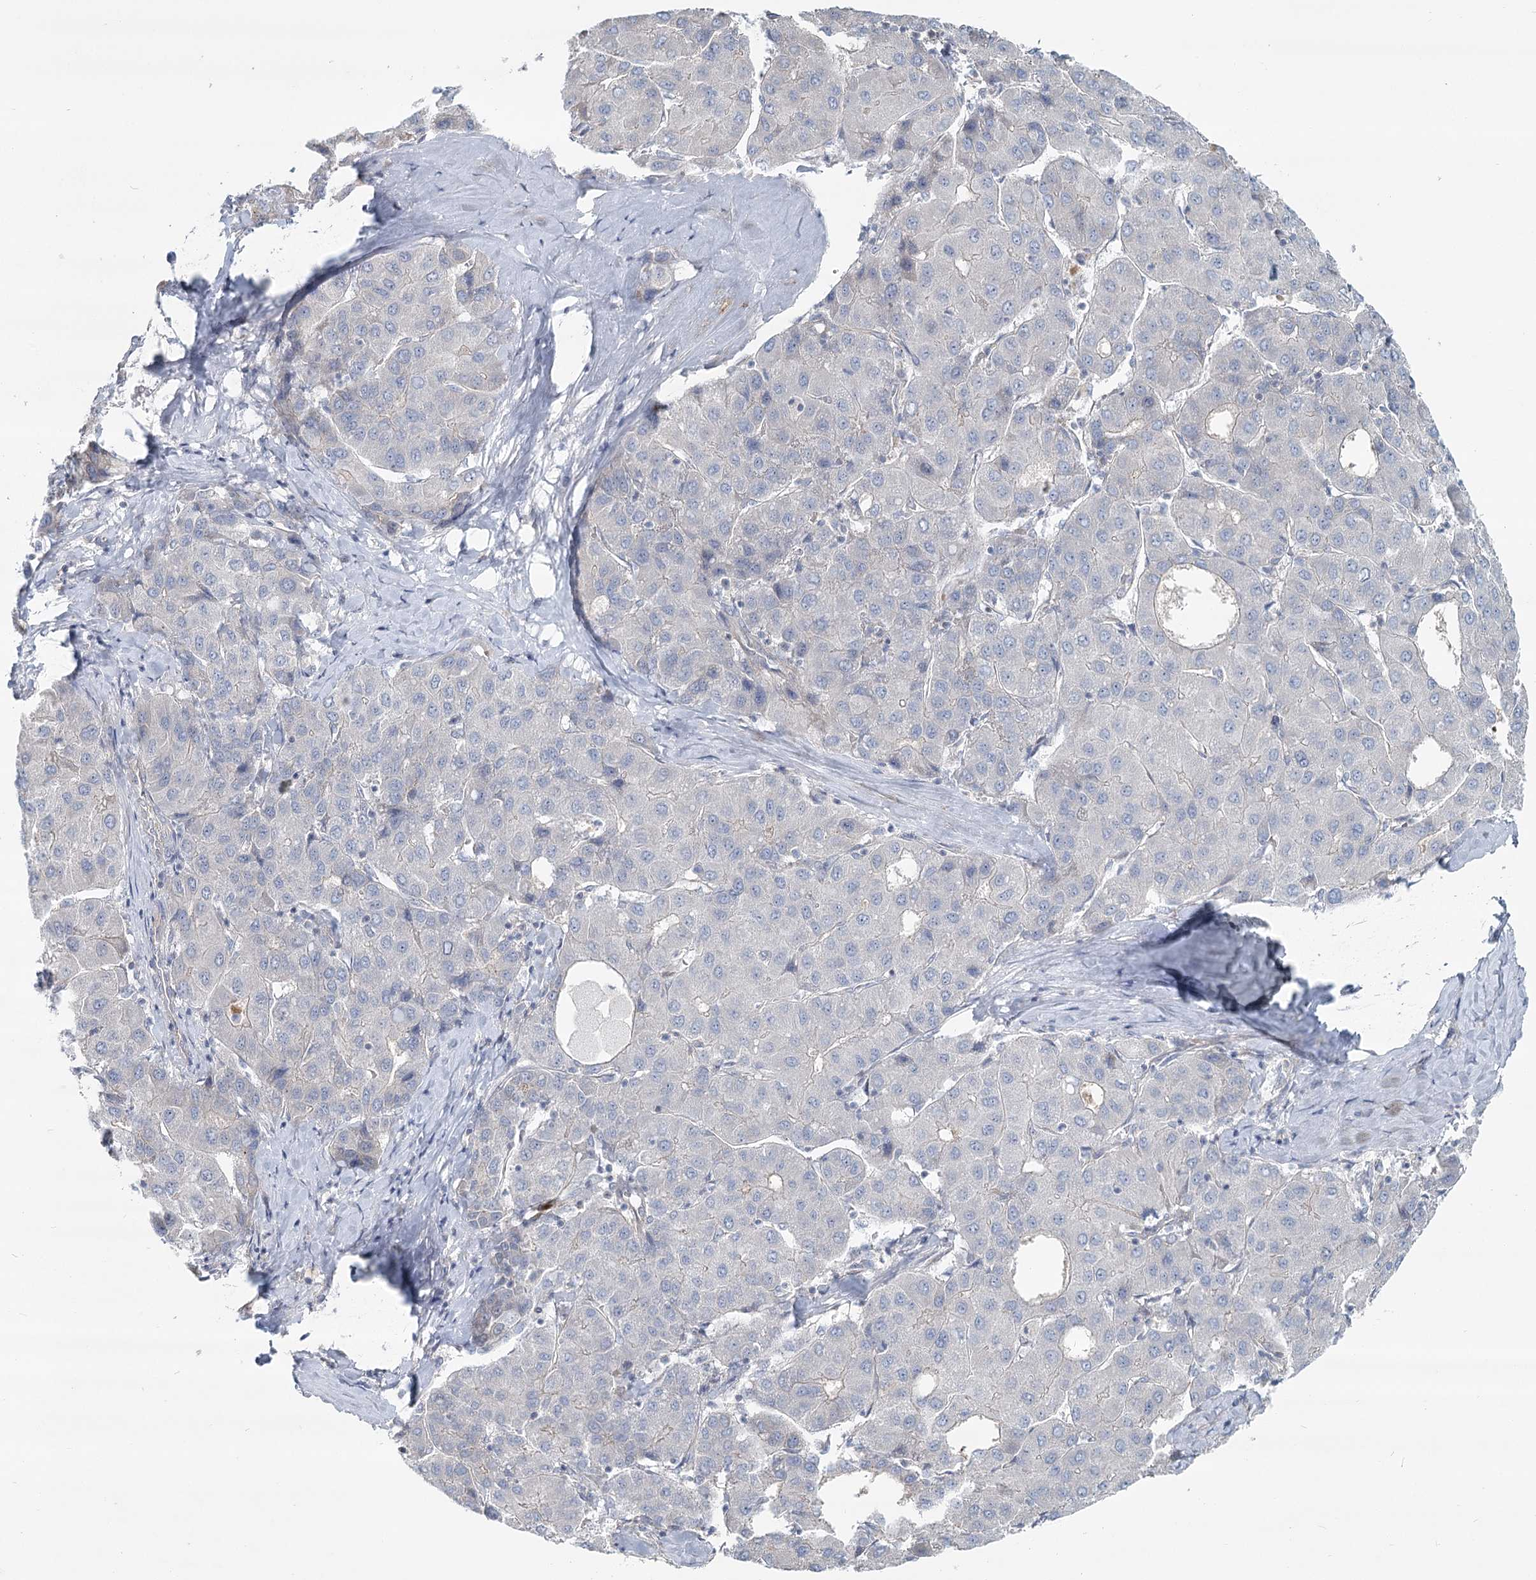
{"staining": {"intensity": "negative", "quantity": "none", "location": "none"}, "tissue": "liver cancer", "cell_type": "Tumor cells", "image_type": "cancer", "snomed": [{"axis": "morphology", "description": "Carcinoma, Hepatocellular, NOS"}, {"axis": "topography", "description": "Liver"}], "caption": "This is a photomicrograph of IHC staining of liver hepatocellular carcinoma, which shows no expression in tumor cells.", "gene": "SPINK13", "patient": {"sex": "male", "age": 65}}